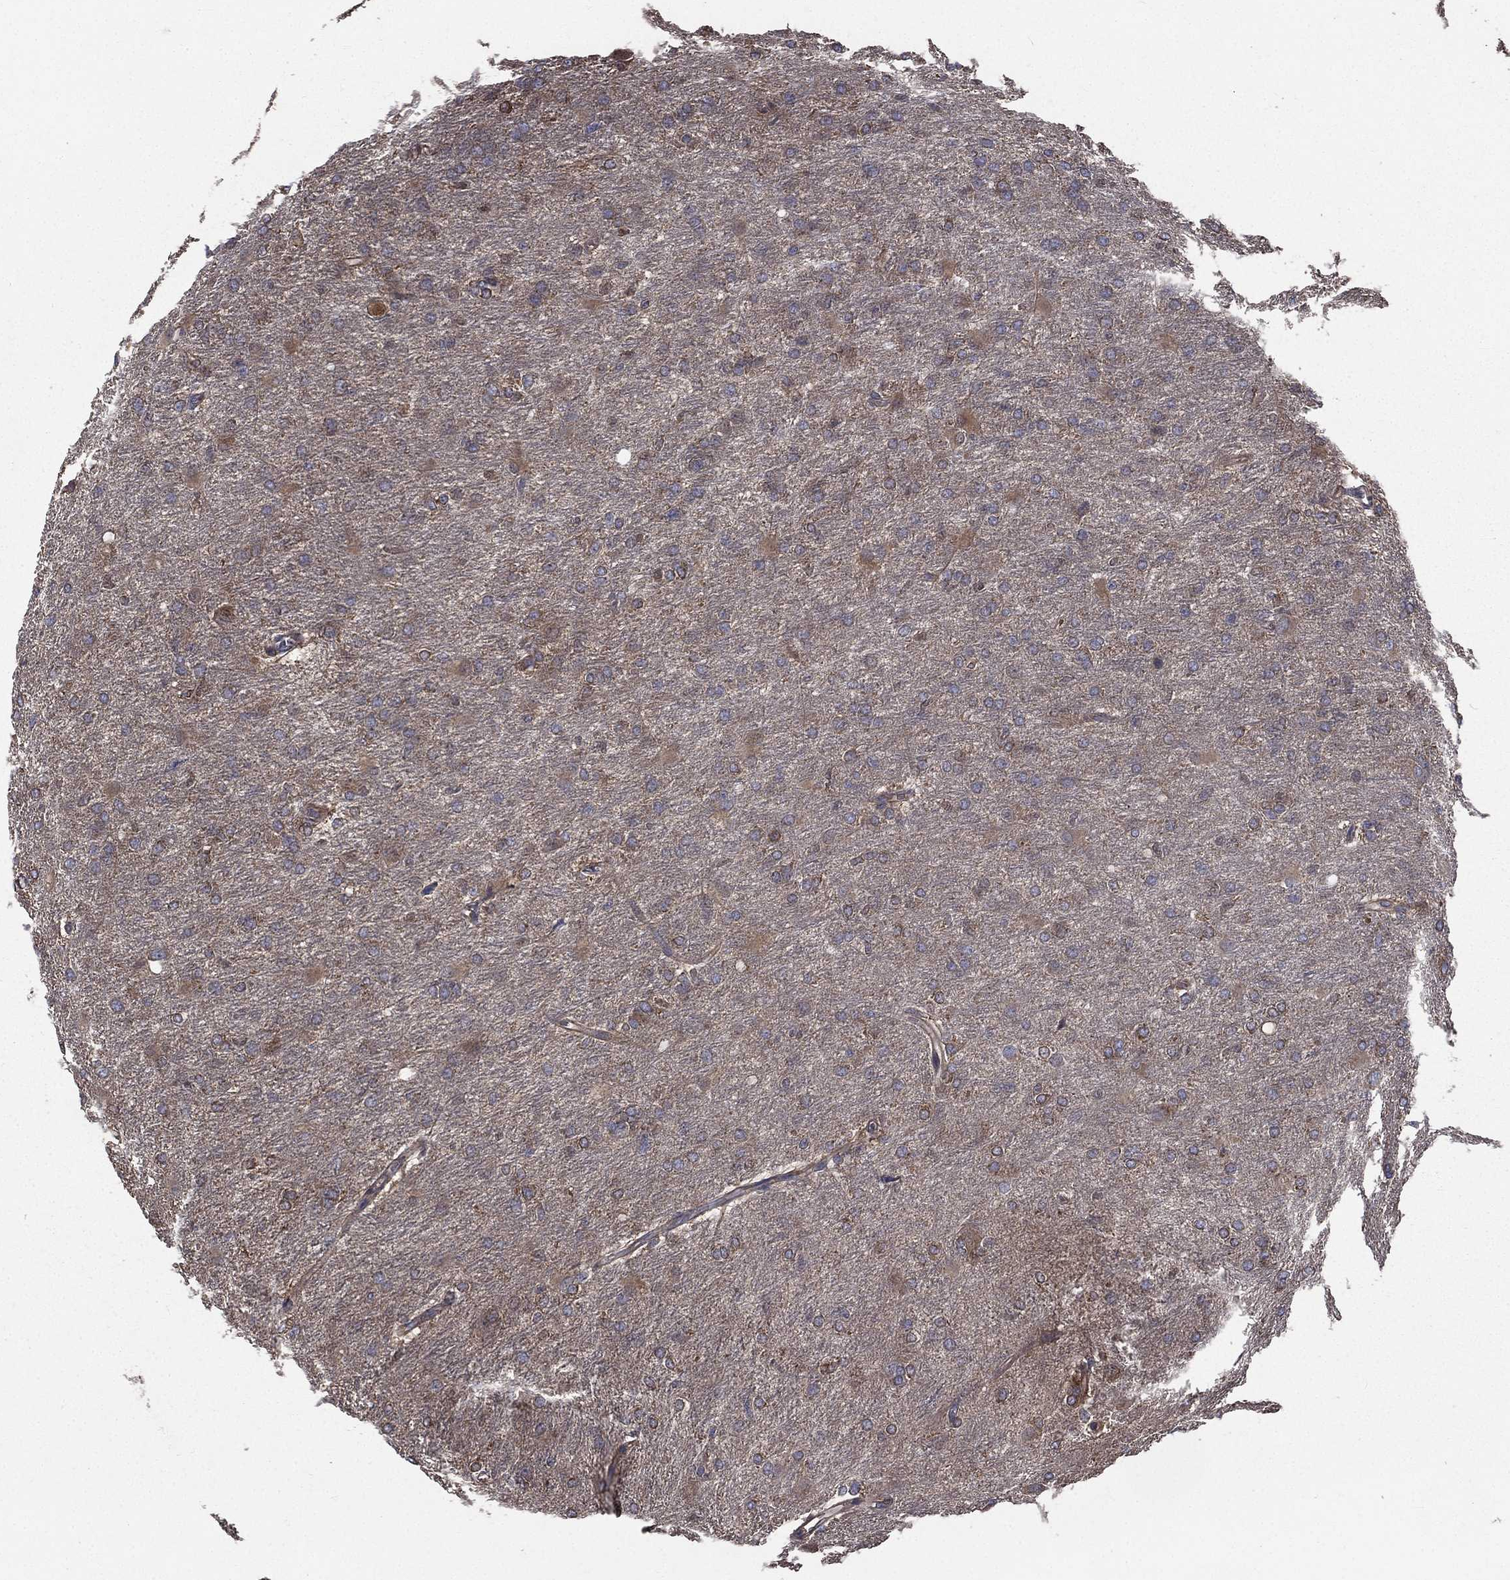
{"staining": {"intensity": "weak", "quantity": "25%-75%", "location": "cytoplasmic/membranous"}, "tissue": "glioma", "cell_type": "Tumor cells", "image_type": "cancer", "snomed": [{"axis": "morphology", "description": "Glioma, malignant, High grade"}, {"axis": "topography", "description": "Brain"}], "caption": "Human glioma stained for a protein (brown) reveals weak cytoplasmic/membranous positive staining in approximately 25%-75% of tumor cells.", "gene": "SARS1", "patient": {"sex": "male", "age": 68}}